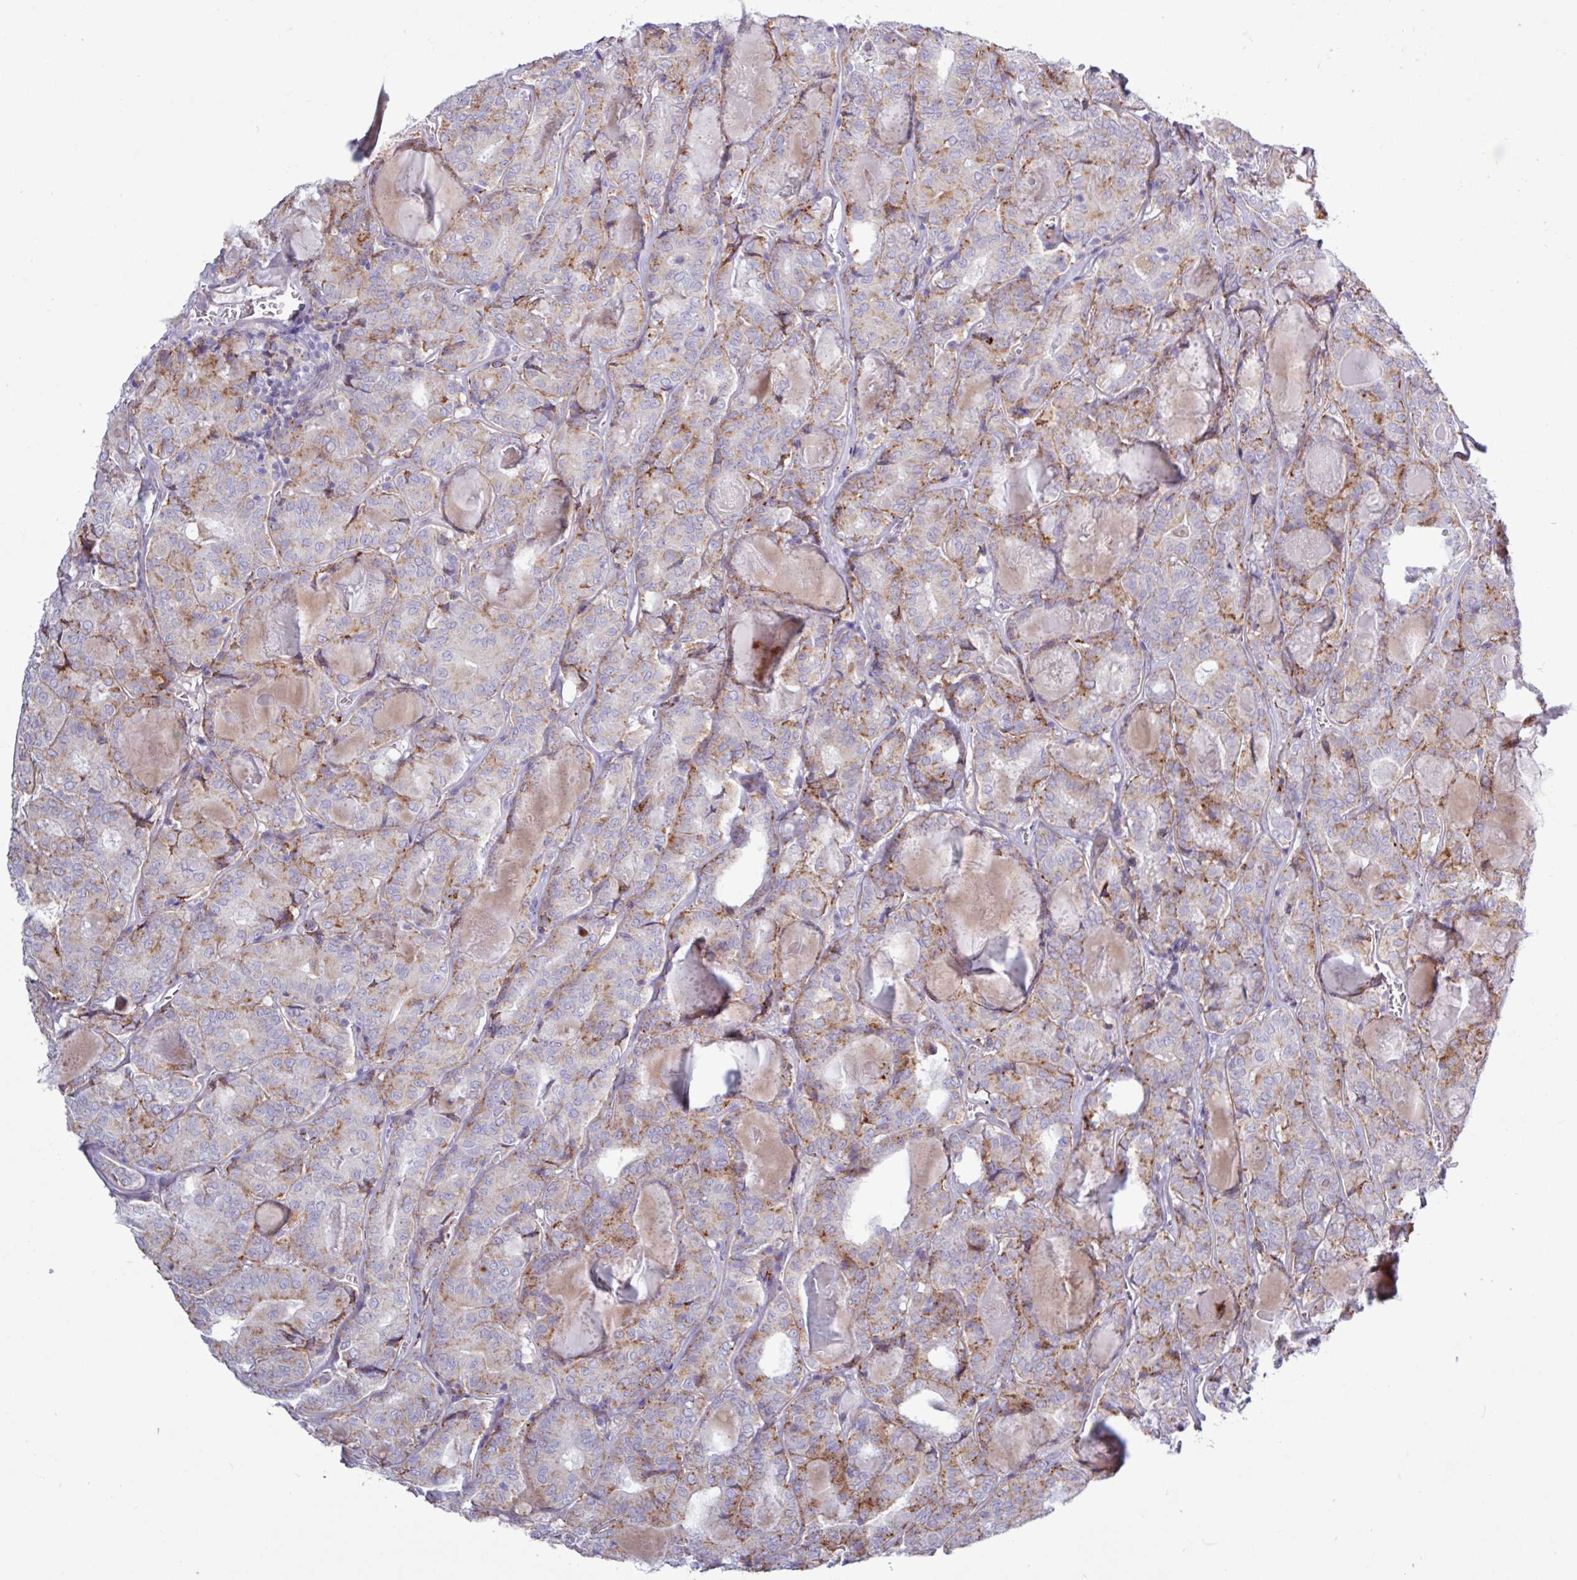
{"staining": {"intensity": "moderate", "quantity": ">75%", "location": "cytoplasmic/membranous"}, "tissue": "thyroid cancer", "cell_type": "Tumor cells", "image_type": "cancer", "snomed": [{"axis": "morphology", "description": "Papillary adenocarcinoma, NOS"}, {"axis": "topography", "description": "Thyroid gland"}], "caption": "Immunohistochemistry of thyroid papillary adenocarcinoma reveals medium levels of moderate cytoplasmic/membranous positivity in about >75% of tumor cells.", "gene": "AMIGO2", "patient": {"sex": "female", "age": 72}}